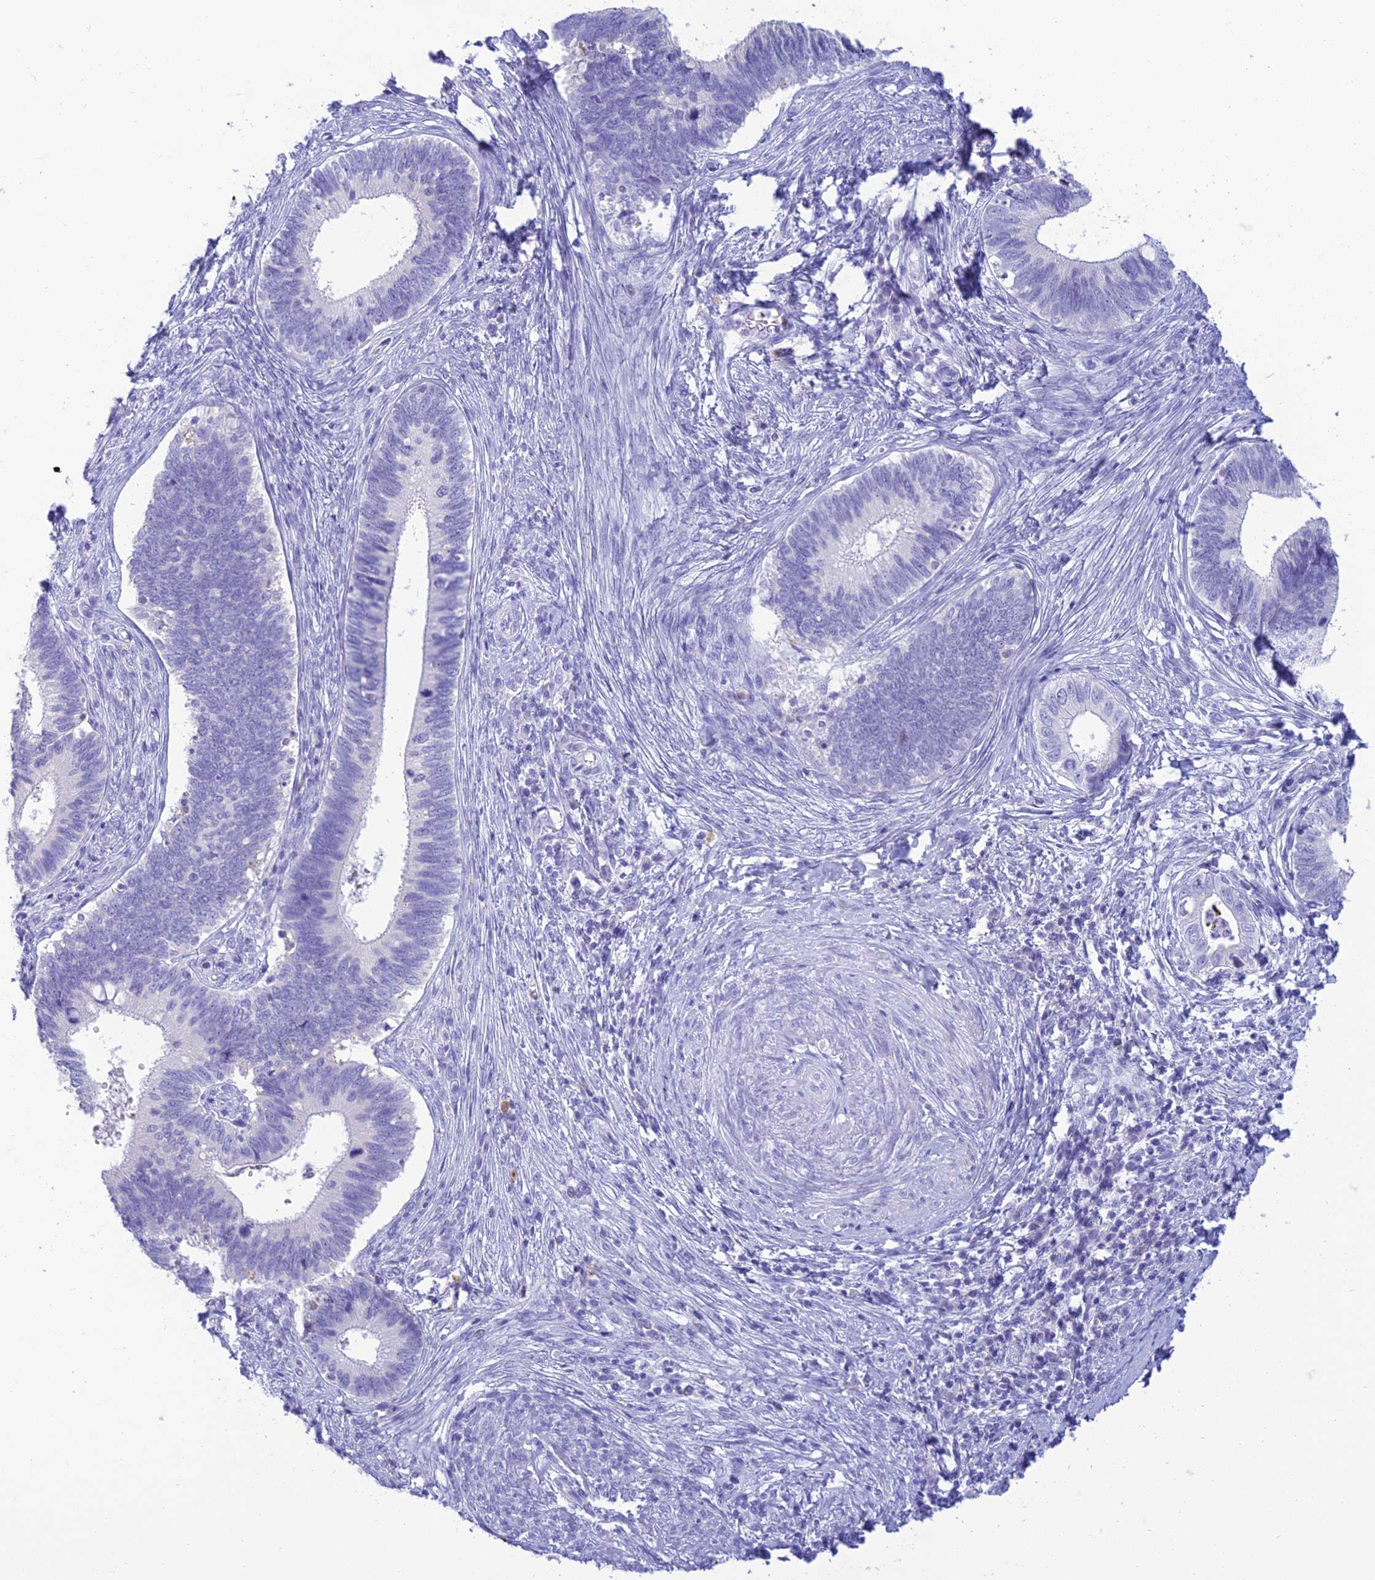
{"staining": {"intensity": "negative", "quantity": "none", "location": "none"}, "tissue": "cervical cancer", "cell_type": "Tumor cells", "image_type": "cancer", "snomed": [{"axis": "morphology", "description": "Adenocarcinoma, NOS"}, {"axis": "topography", "description": "Cervix"}], "caption": "Tumor cells show no significant protein staining in cervical cancer (adenocarcinoma).", "gene": "MAL2", "patient": {"sex": "female", "age": 42}}